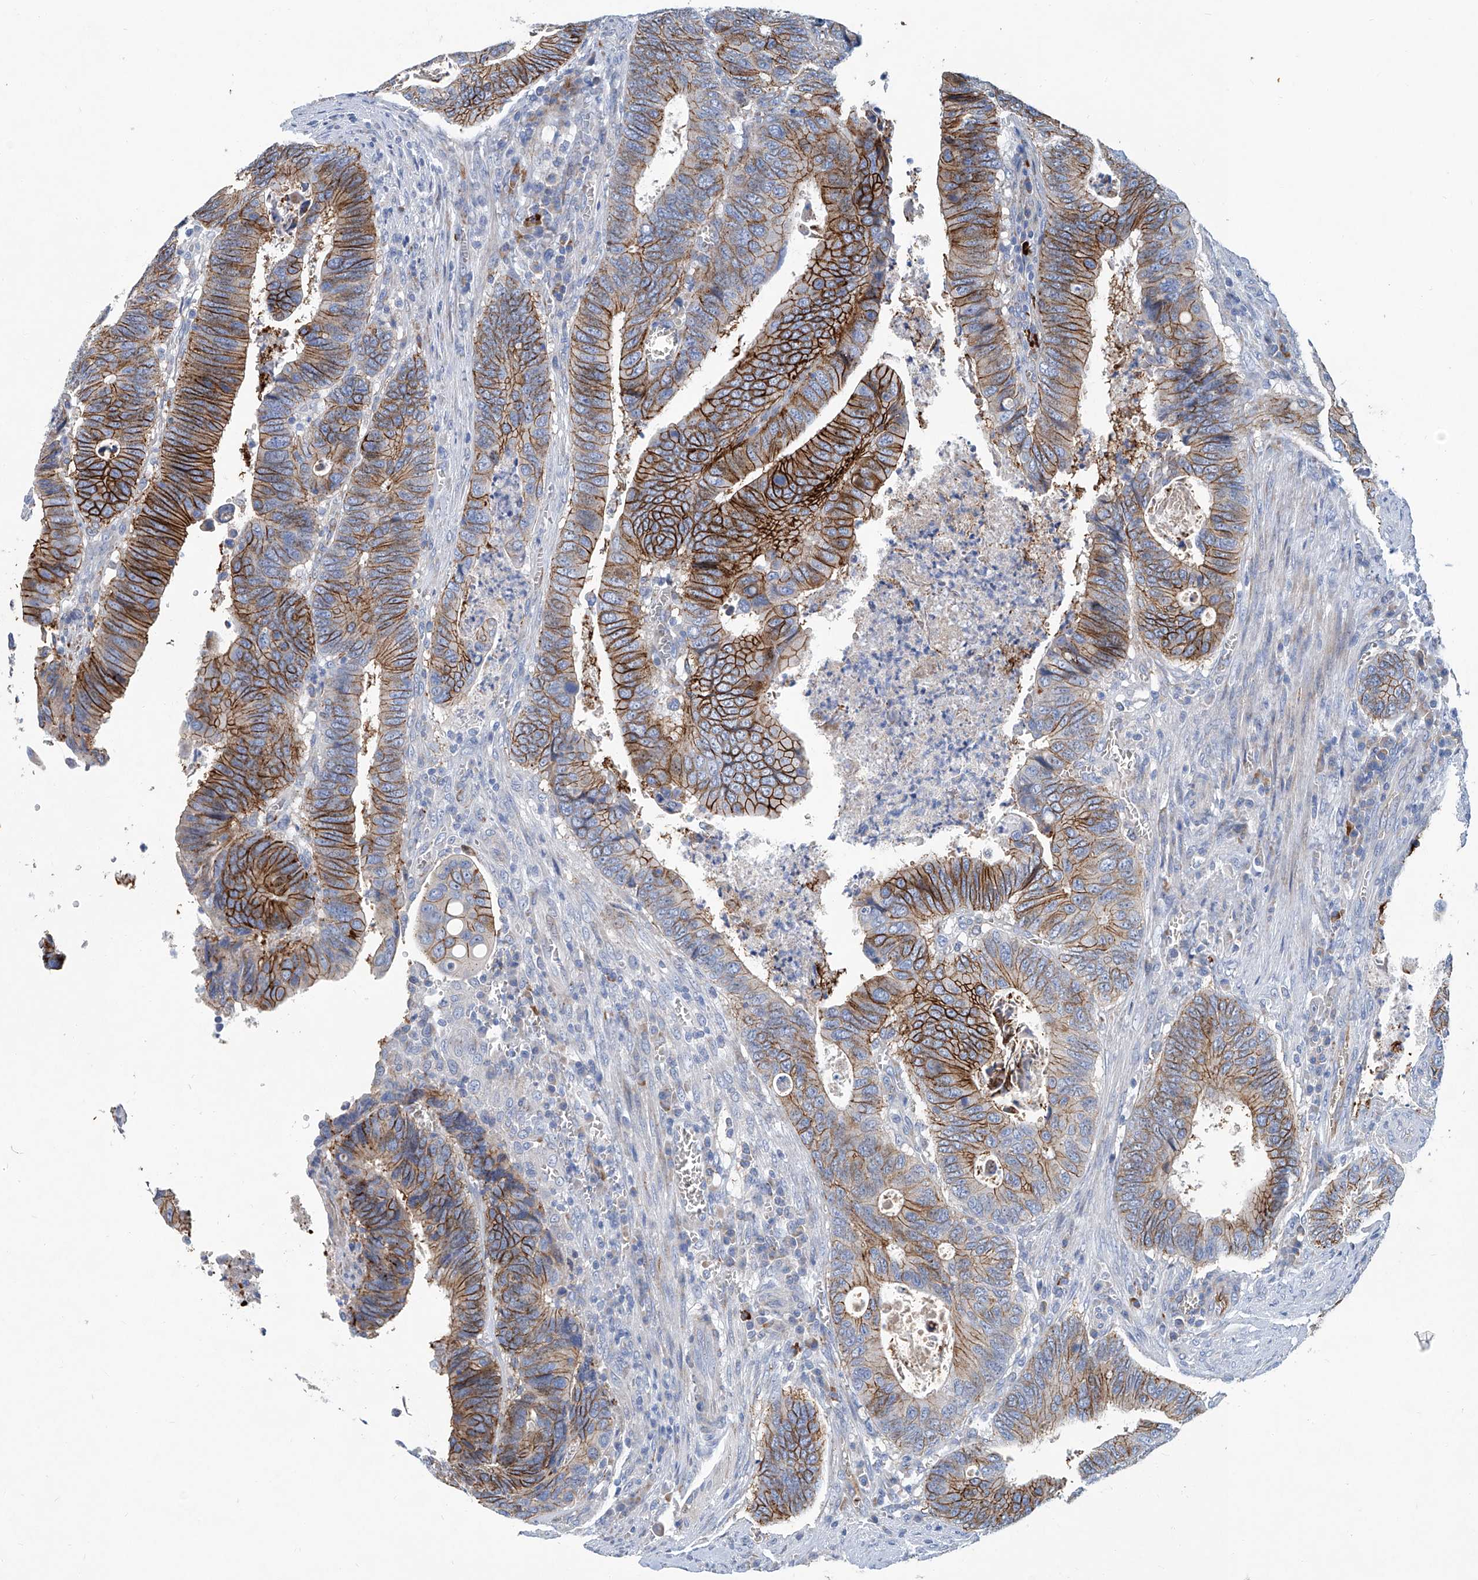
{"staining": {"intensity": "strong", "quantity": ">75%", "location": "cytoplasmic/membranous"}, "tissue": "colorectal cancer", "cell_type": "Tumor cells", "image_type": "cancer", "snomed": [{"axis": "morphology", "description": "Adenocarcinoma, NOS"}, {"axis": "topography", "description": "Colon"}], "caption": "Adenocarcinoma (colorectal) stained for a protein (brown) reveals strong cytoplasmic/membranous positive expression in approximately >75% of tumor cells.", "gene": "FPR2", "patient": {"sex": "male", "age": 72}}